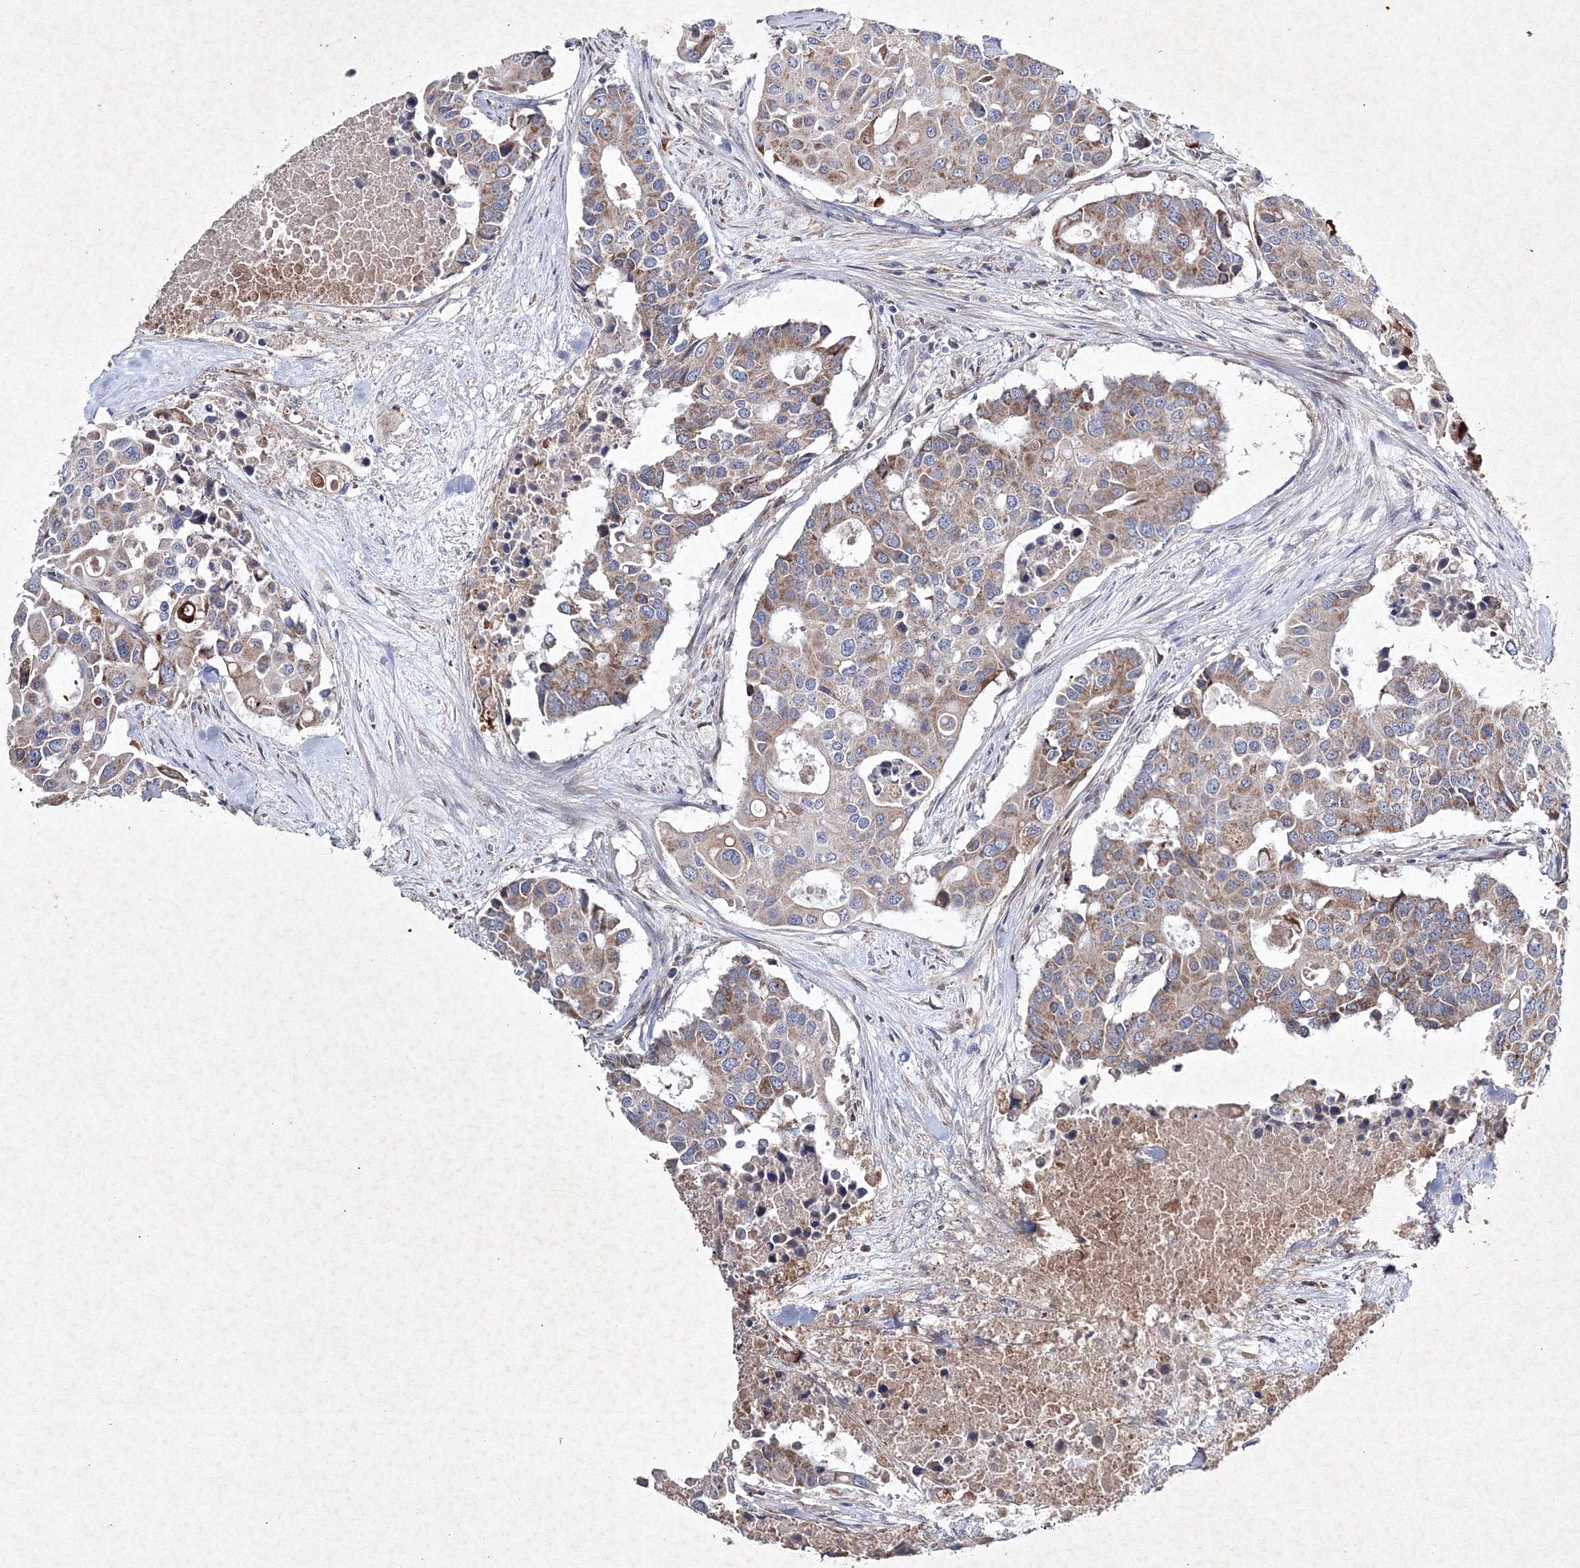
{"staining": {"intensity": "moderate", "quantity": ">75%", "location": "cytoplasmic/membranous"}, "tissue": "colorectal cancer", "cell_type": "Tumor cells", "image_type": "cancer", "snomed": [{"axis": "morphology", "description": "Adenocarcinoma, NOS"}, {"axis": "topography", "description": "Colon"}], "caption": "Colorectal cancer tissue exhibits moderate cytoplasmic/membranous positivity in about >75% of tumor cells", "gene": "GFM1", "patient": {"sex": "male", "age": 77}}